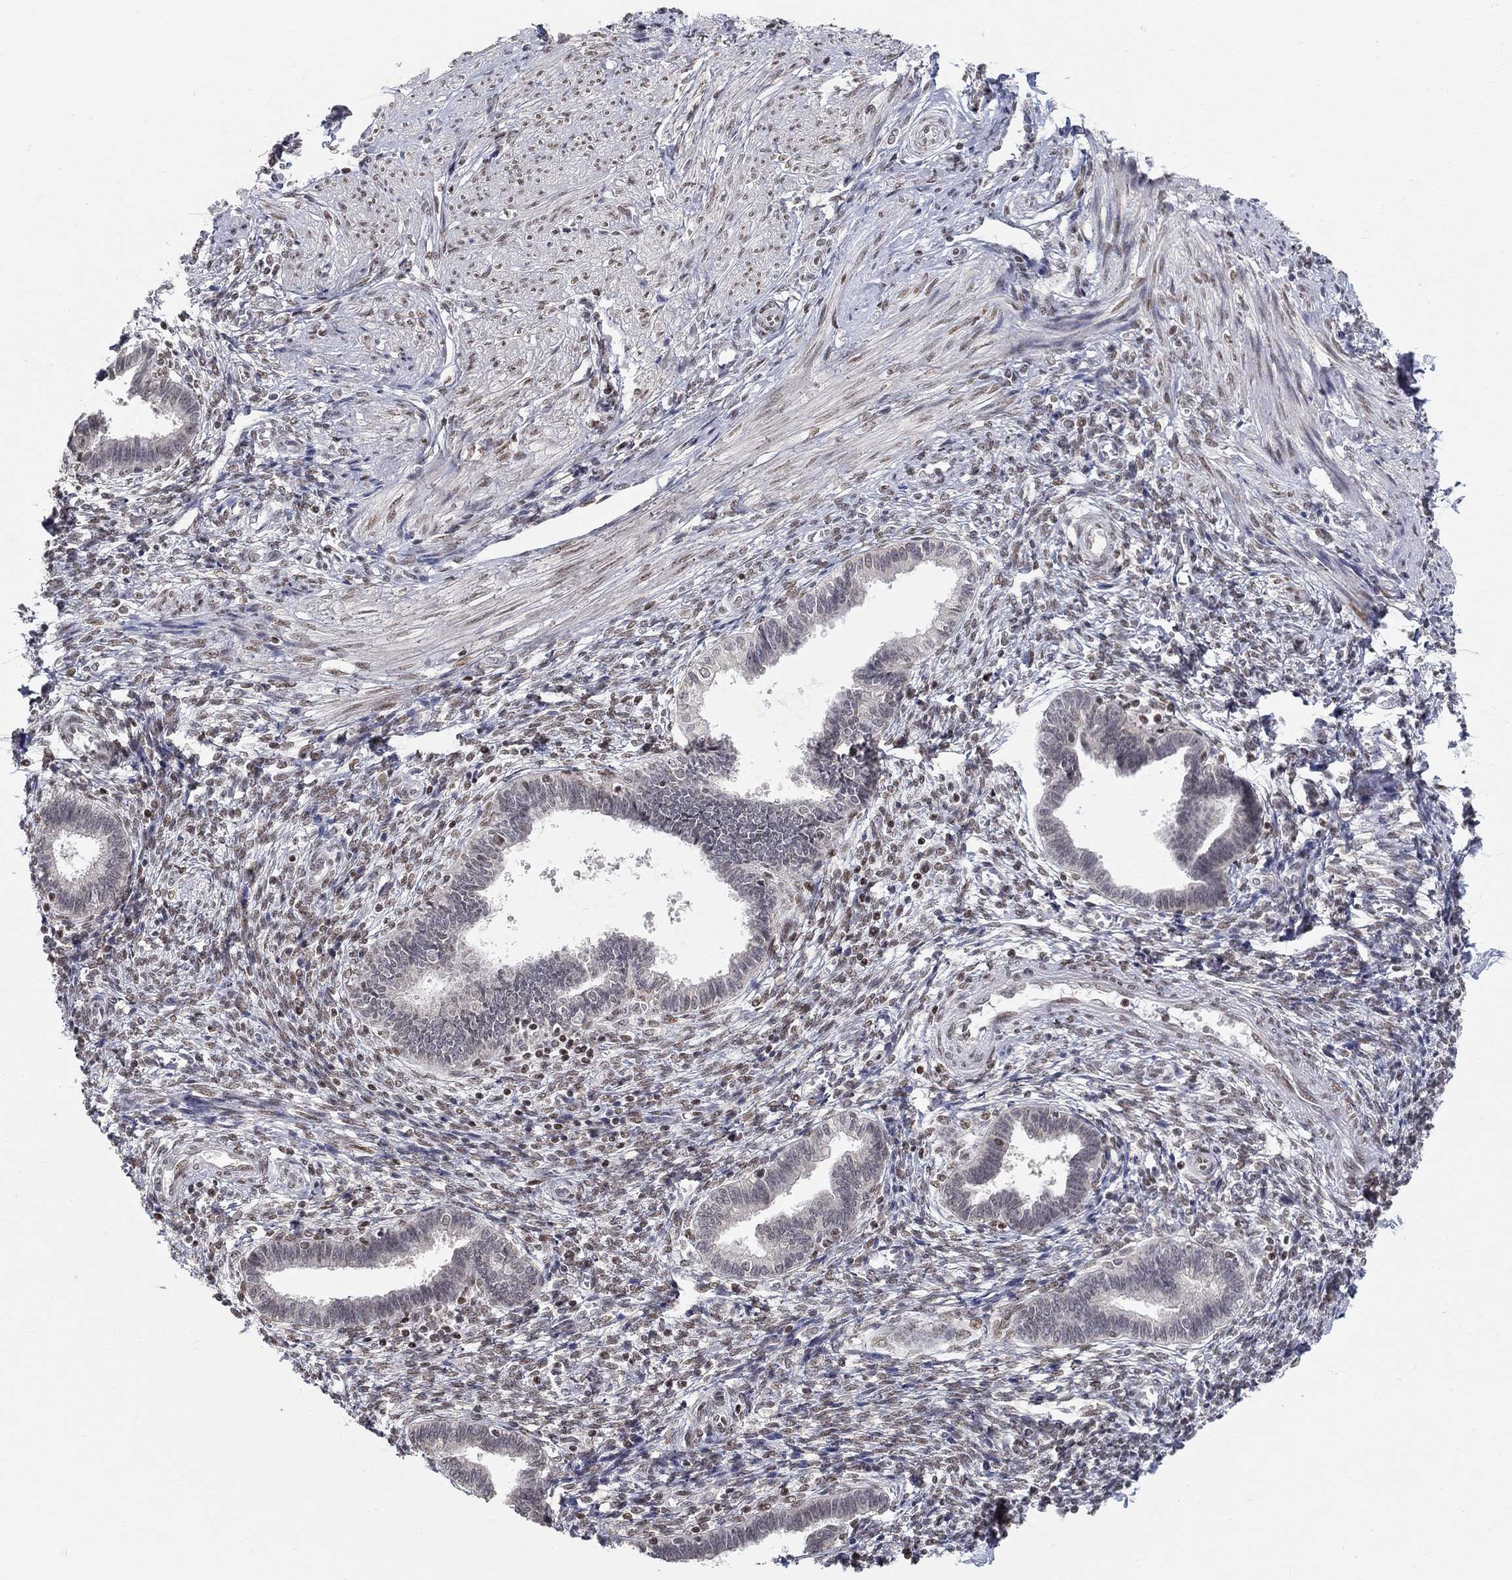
{"staining": {"intensity": "moderate", "quantity": "25%-75%", "location": "nuclear"}, "tissue": "endometrium", "cell_type": "Cells in endometrial stroma", "image_type": "normal", "snomed": [{"axis": "morphology", "description": "Normal tissue, NOS"}, {"axis": "topography", "description": "Cervix"}, {"axis": "topography", "description": "Endometrium"}], "caption": "Unremarkable endometrium was stained to show a protein in brown. There is medium levels of moderate nuclear expression in approximately 25%-75% of cells in endometrial stroma. The staining was performed using DAB (3,3'-diaminobenzidine) to visualize the protein expression in brown, while the nuclei were stained in blue with hematoxylin (Magnification: 20x).", "gene": "KLF12", "patient": {"sex": "female", "age": 37}}